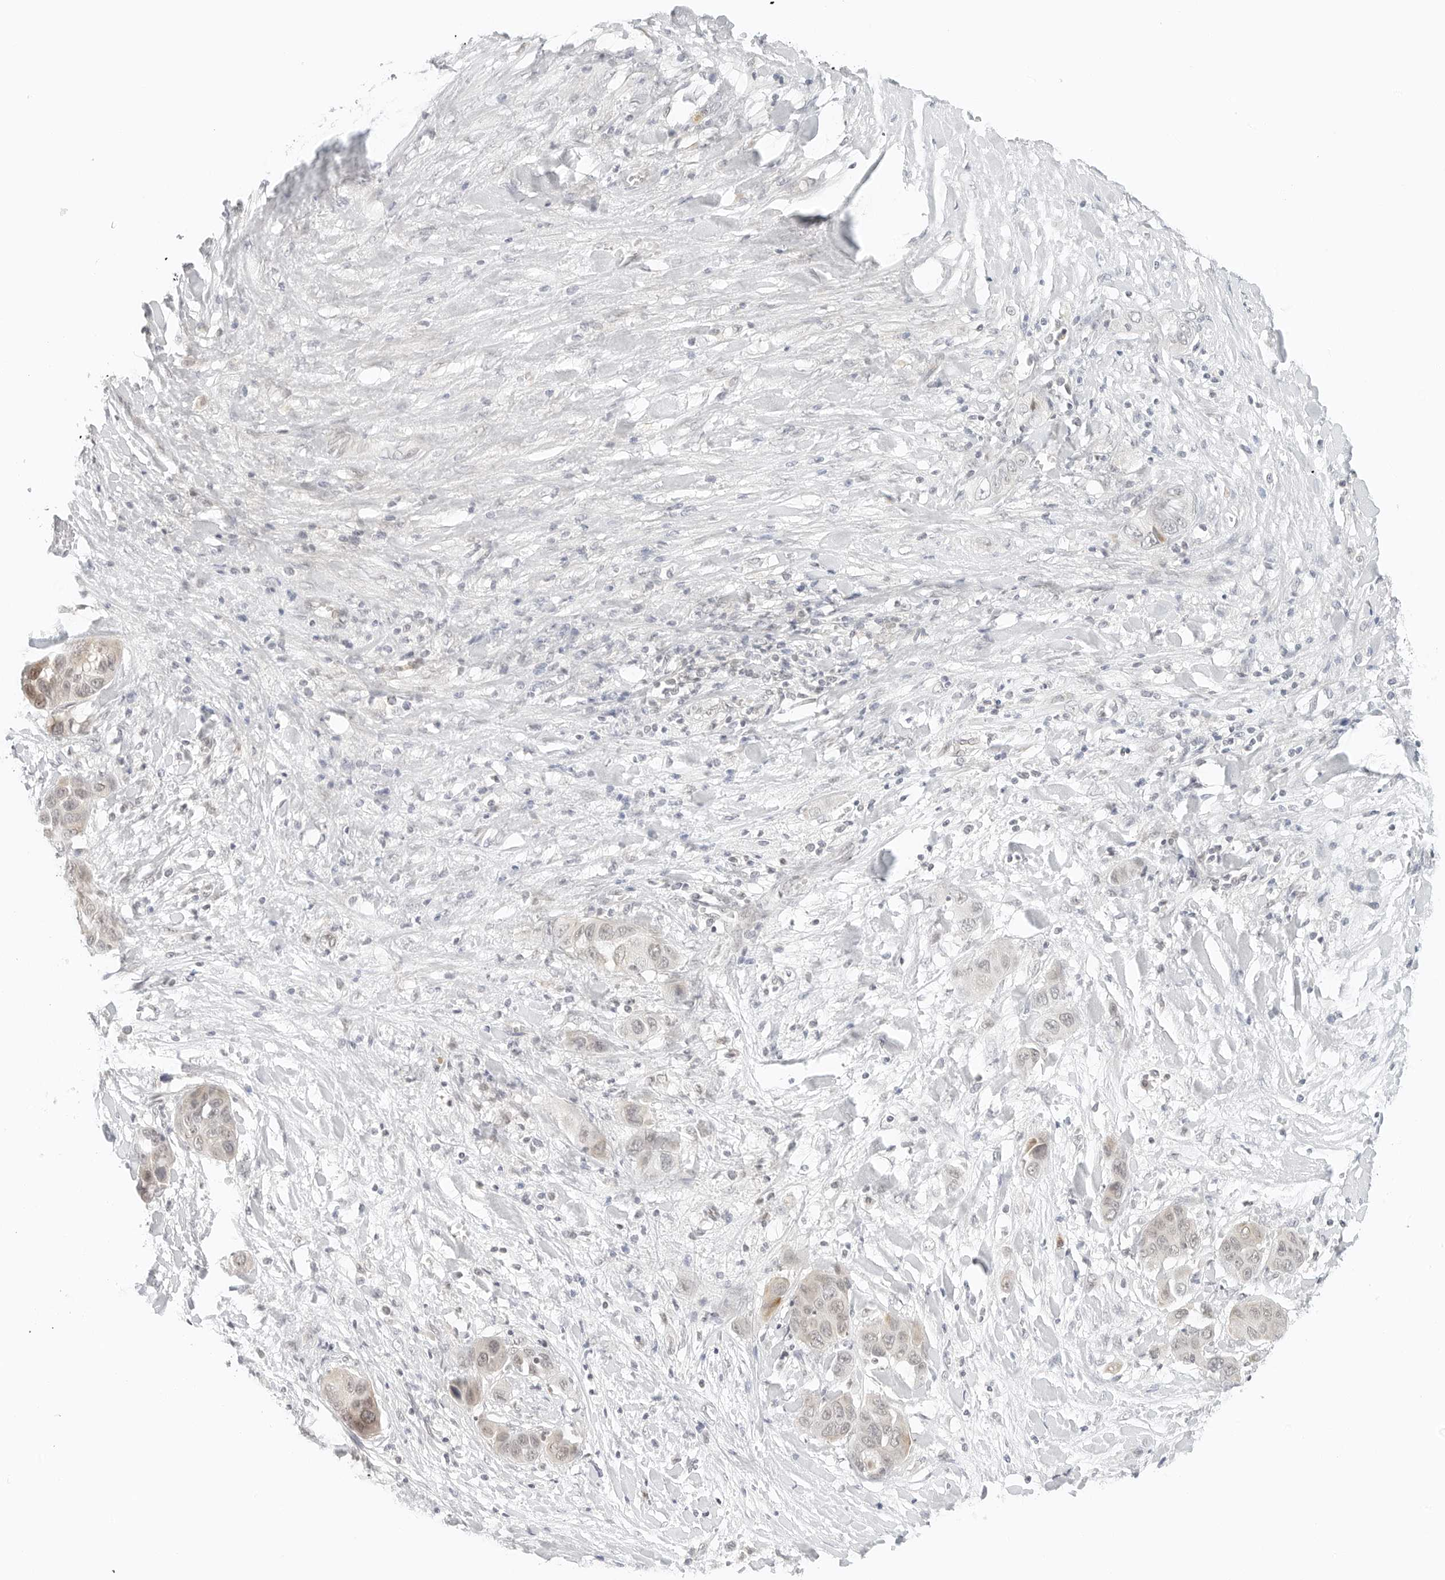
{"staining": {"intensity": "weak", "quantity": "25%-75%", "location": "cytoplasmic/membranous"}, "tissue": "liver cancer", "cell_type": "Tumor cells", "image_type": "cancer", "snomed": [{"axis": "morphology", "description": "Cholangiocarcinoma"}, {"axis": "topography", "description": "Liver"}], "caption": "DAB immunohistochemical staining of human liver cancer displays weak cytoplasmic/membranous protein expression in about 25%-75% of tumor cells.", "gene": "NEO1", "patient": {"sex": "female", "age": 52}}